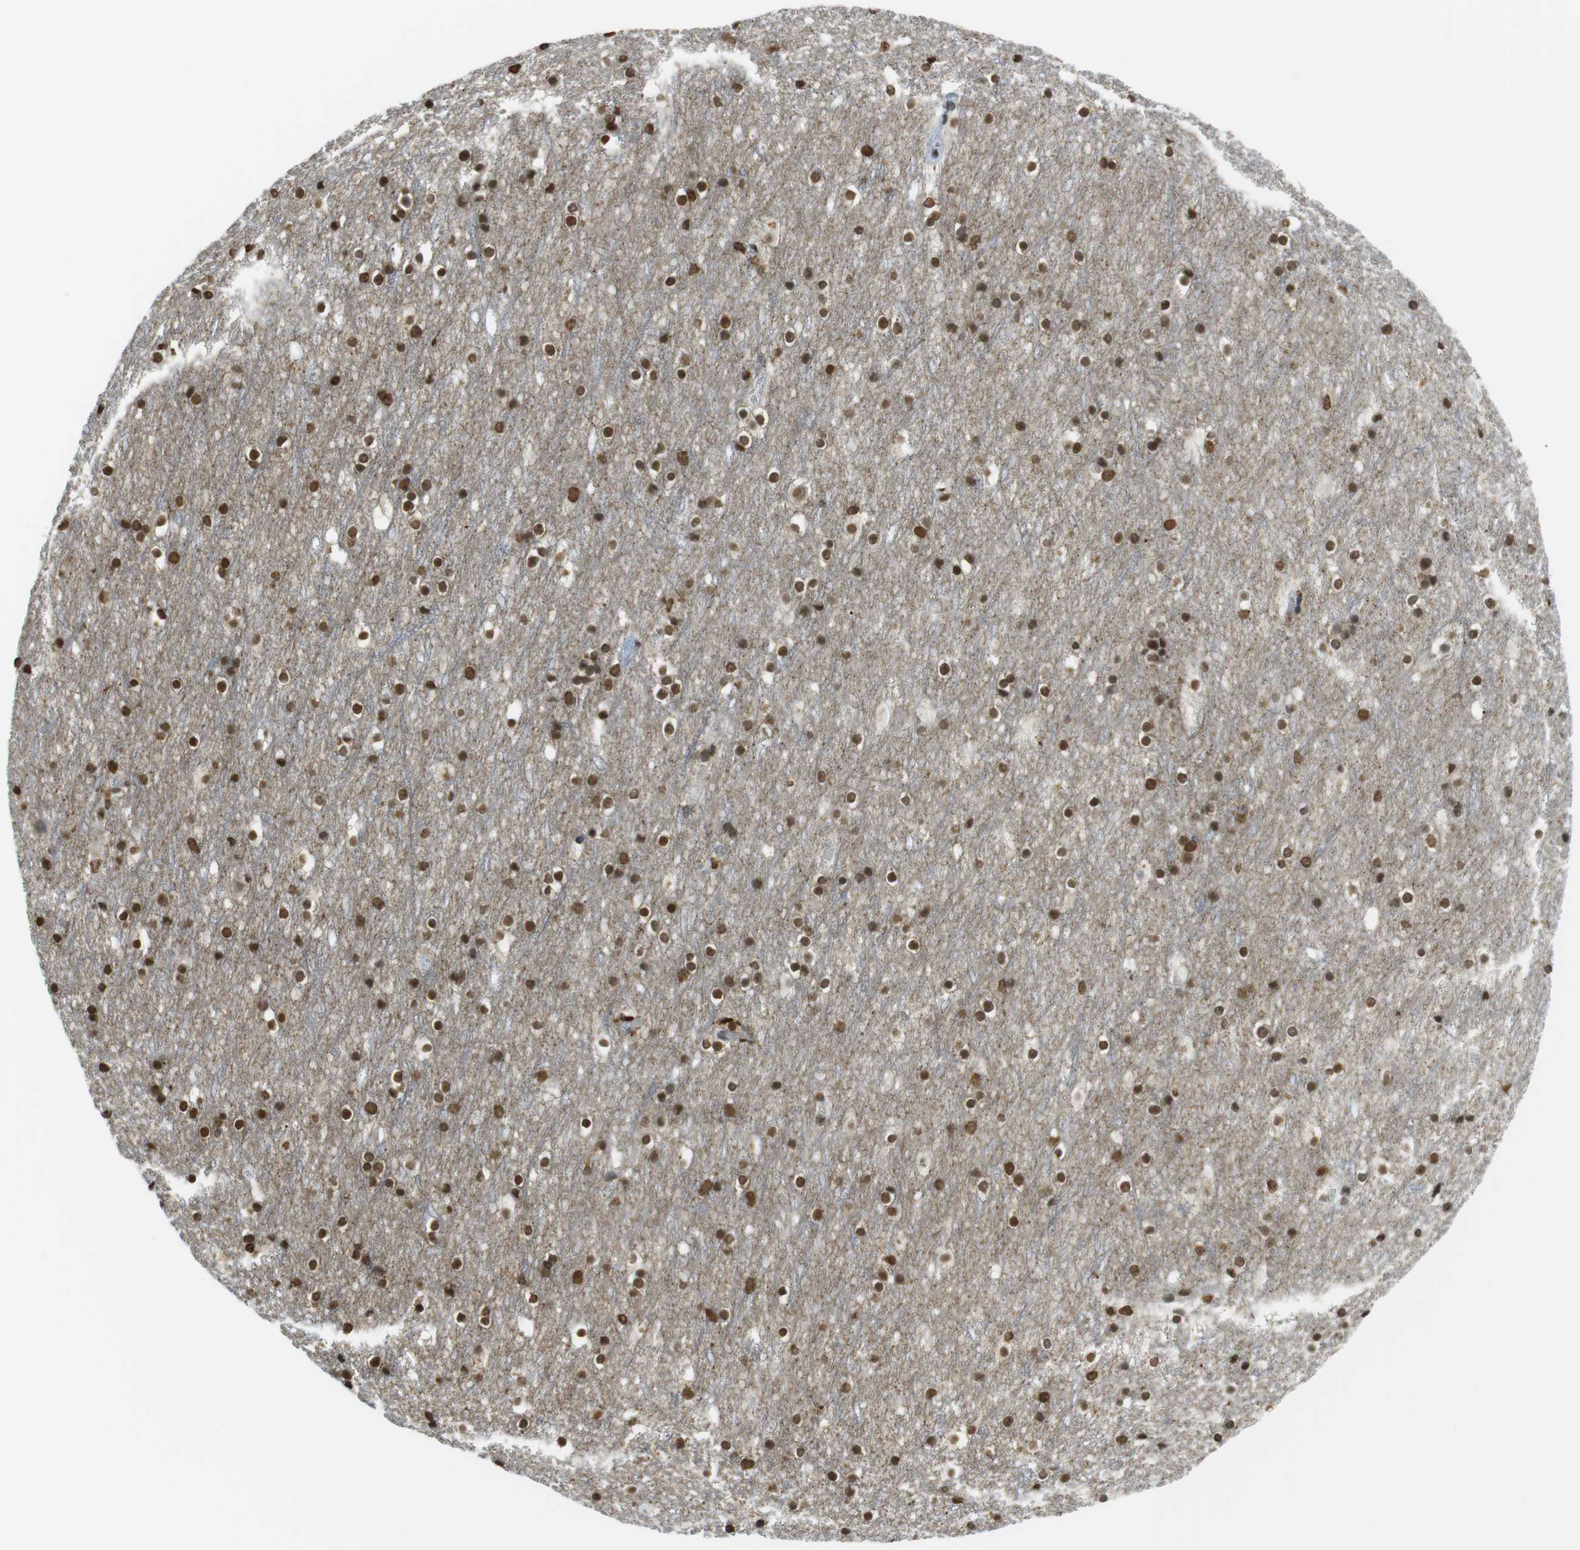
{"staining": {"intensity": "negative", "quantity": "none", "location": "none"}, "tissue": "cerebral cortex", "cell_type": "Endothelial cells", "image_type": "normal", "snomed": [{"axis": "morphology", "description": "Normal tissue, NOS"}, {"axis": "topography", "description": "Cerebral cortex"}], "caption": "High power microscopy micrograph of an IHC histopathology image of benign cerebral cortex, revealing no significant positivity in endothelial cells.", "gene": "USP7", "patient": {"sex": "male", "age": 45}}